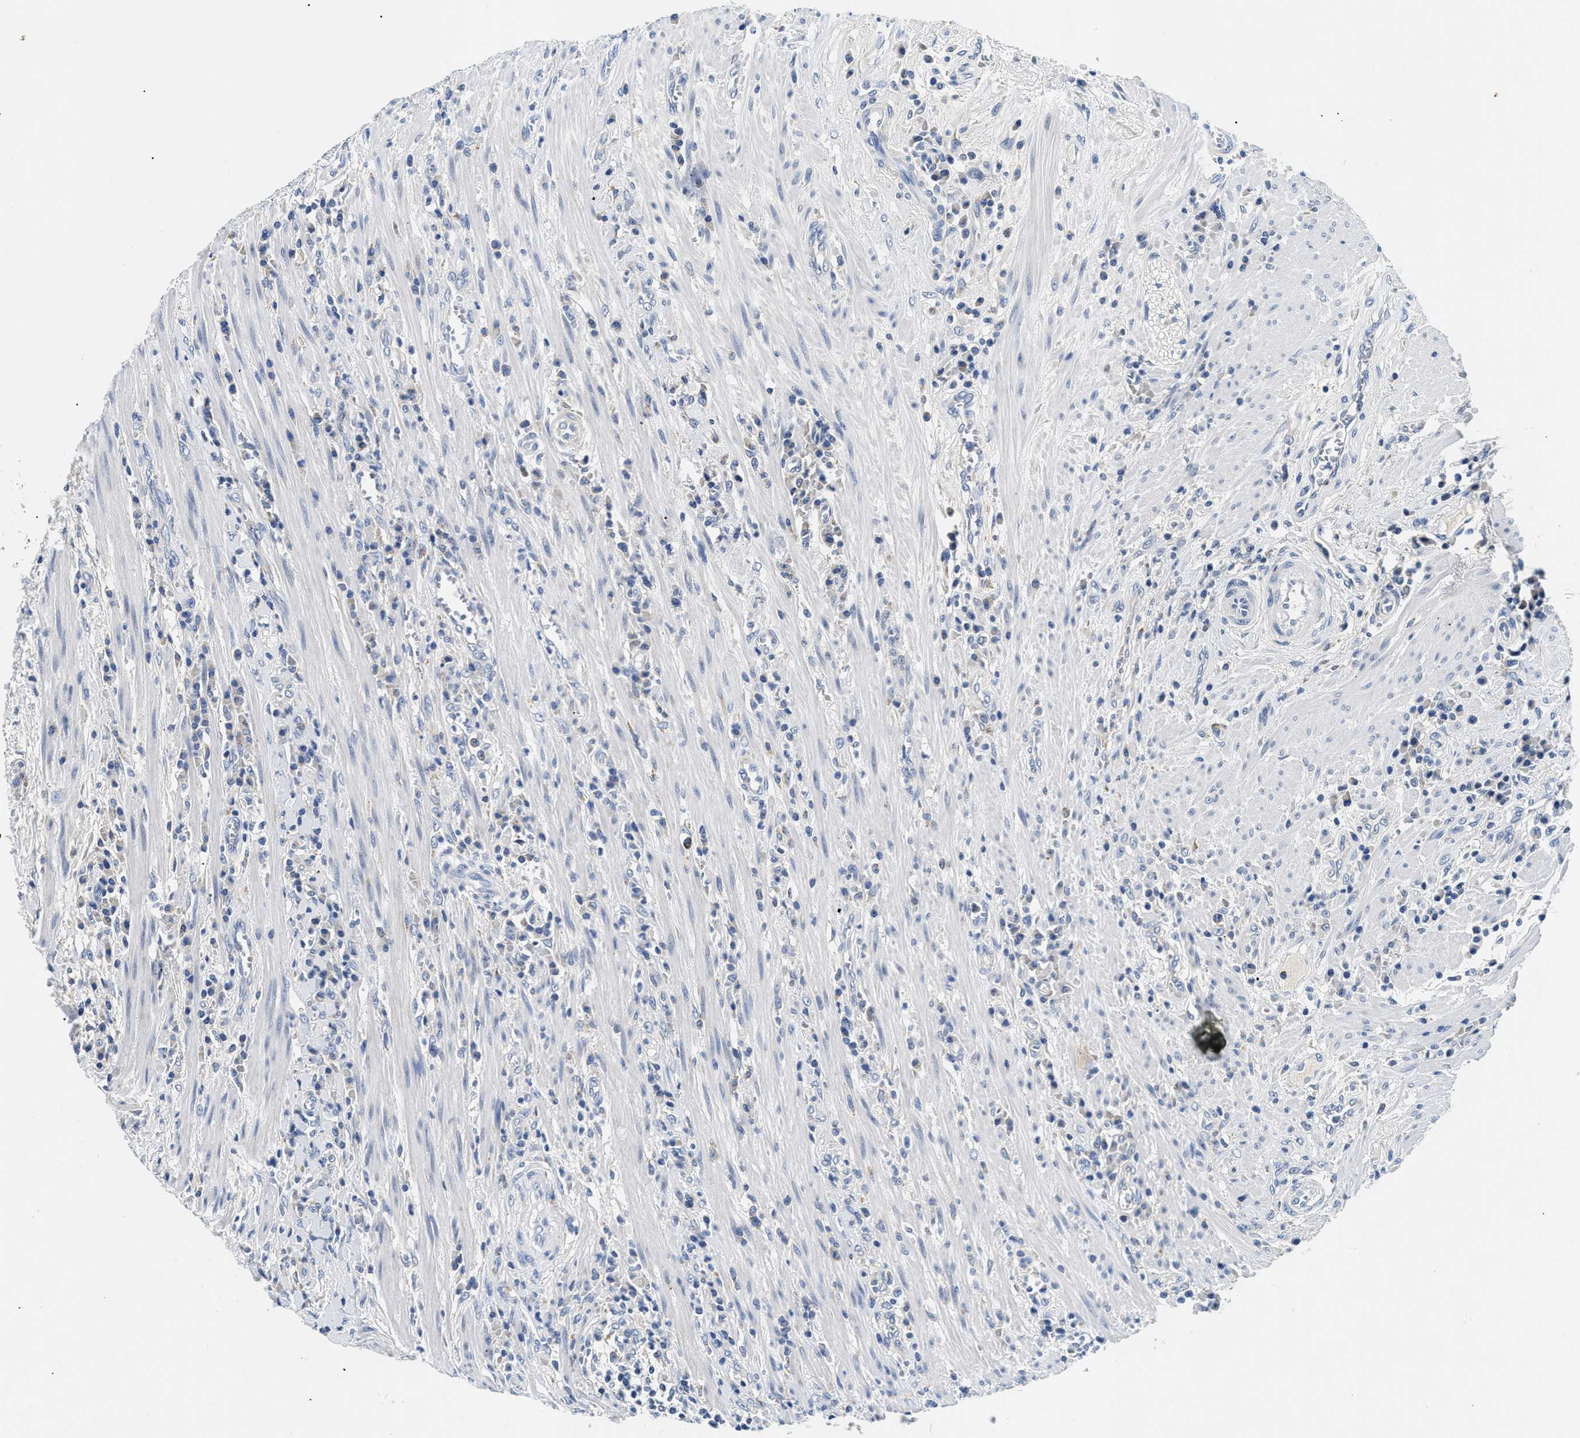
{"staining": {"intensity": "weak", "quantity": "<25%", "location": "cytoplasmic/membranous"}, "tissue": "colorectal cancer", "cell_type": "Tumor cells", "image_type": "cancer", "snomed": [{"axis": "morphology", "description": "Inflammation, NOS"}, {"axis": "morphology", "description": "Adenocarcinoma, NOS"}, {"axis": "topography", "description": "Colon"}], "caption": "IHC of colorectal cancer reveals no staining in tumor cells. (DAB (3,3'-diaminobenzidine) immunohistochemistry (IHC), high magnification).", "gene": "MEA1", "patient": {"sex": "male", "age": 72}}